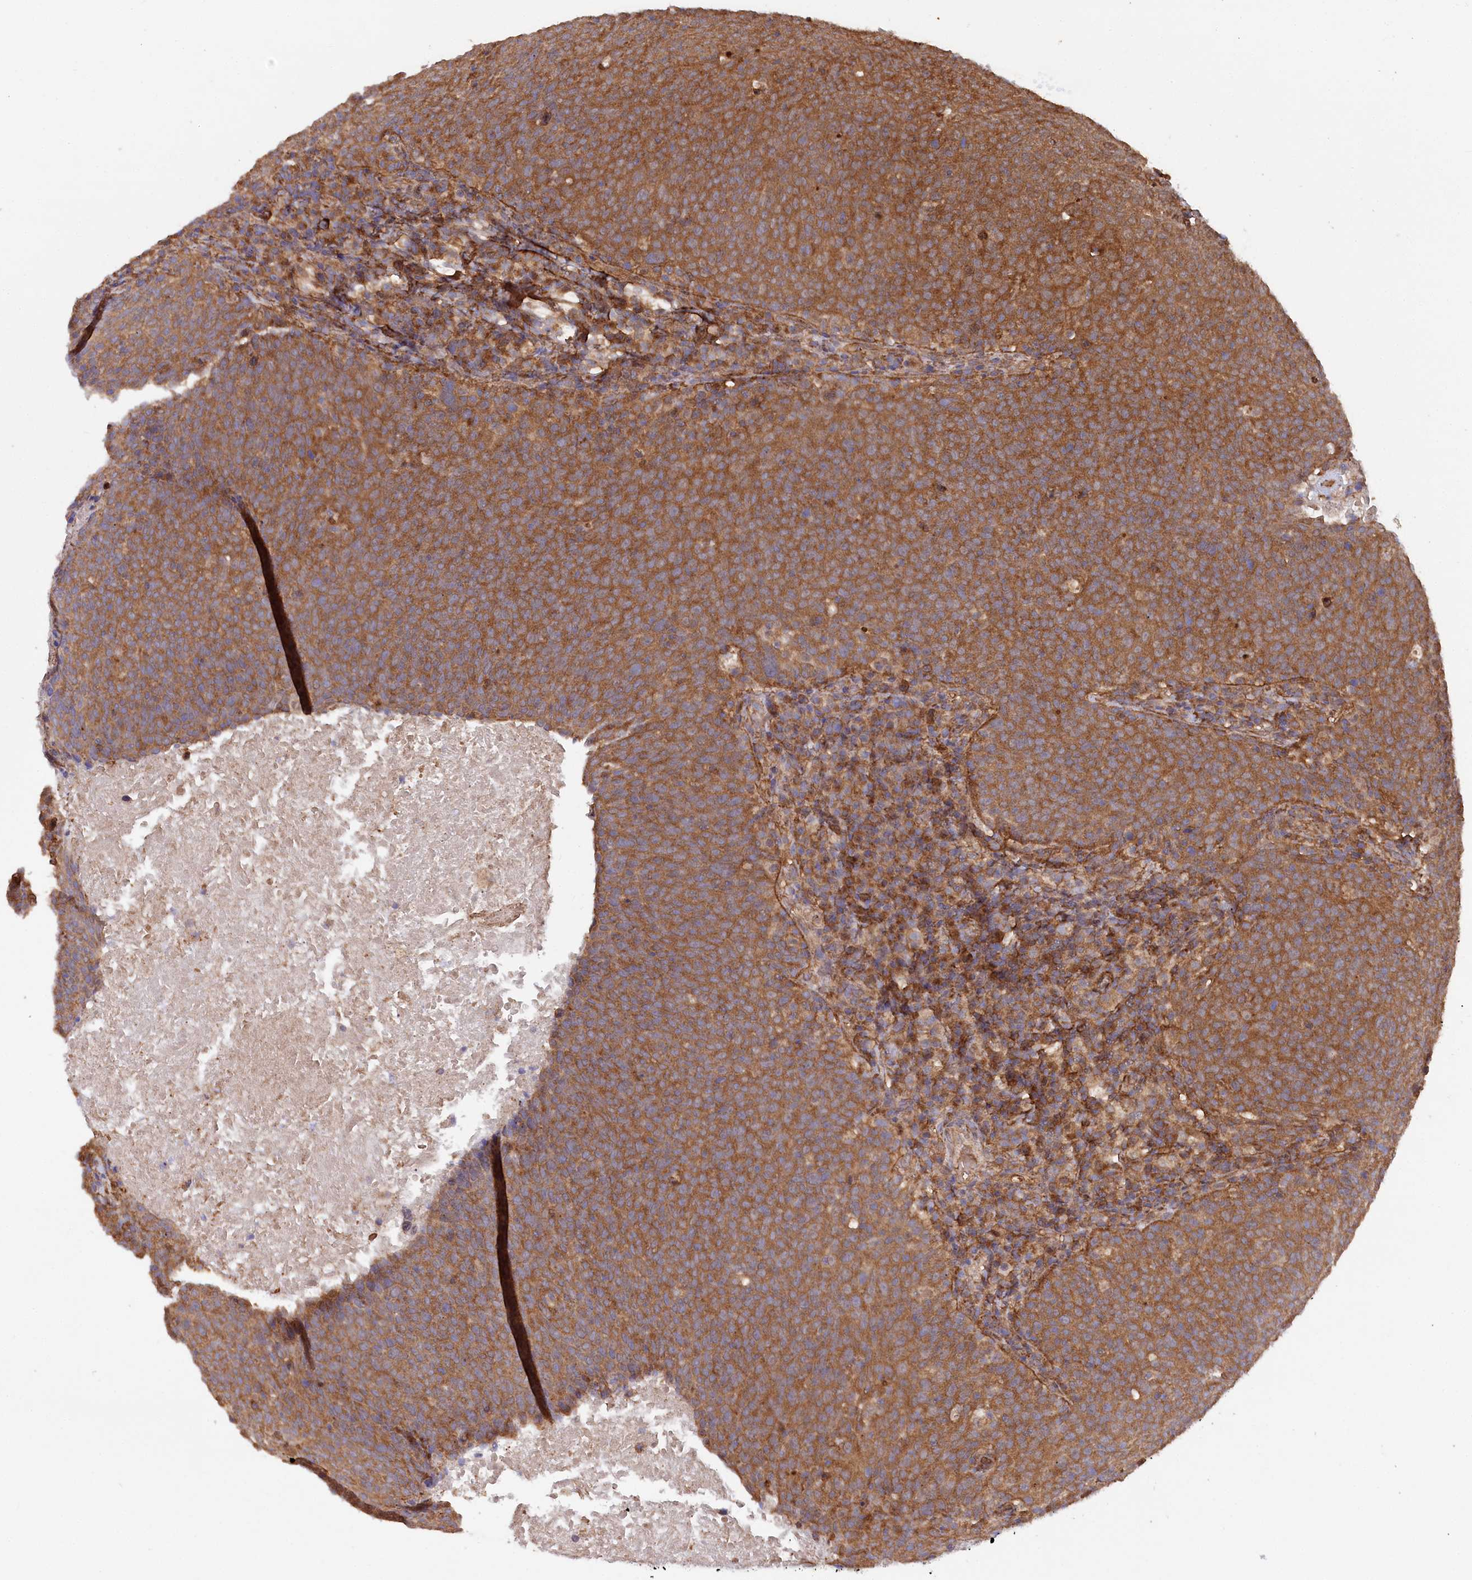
{"staining": {"intensity": "strong", "quantity": ">75%", "location": "cytoplasmic/membranous"}, "tissue": "head and neck cancer", "cell_type": "Tumor cells", "image_type": "cancer", "snomed": [{"axis": "morphology", "description": "Squamous cell carcinoma, NOS"}, {"axis": "morphology", "description": "Squamous cell carcinoma, metastatic, NOS"}, {"axis": "topography", "description": "Lymph node"}, {"axis": "topography", "description": "Head-Neck"}], "caption": "An image showing strong cytoplasmic/membranous staining in about >75% of tumor cells in head and neck cancer, as visualized by brown immunohistochemical staining.", "gene": "LSG1", "patient": {"sex": "male", "age": 62}}